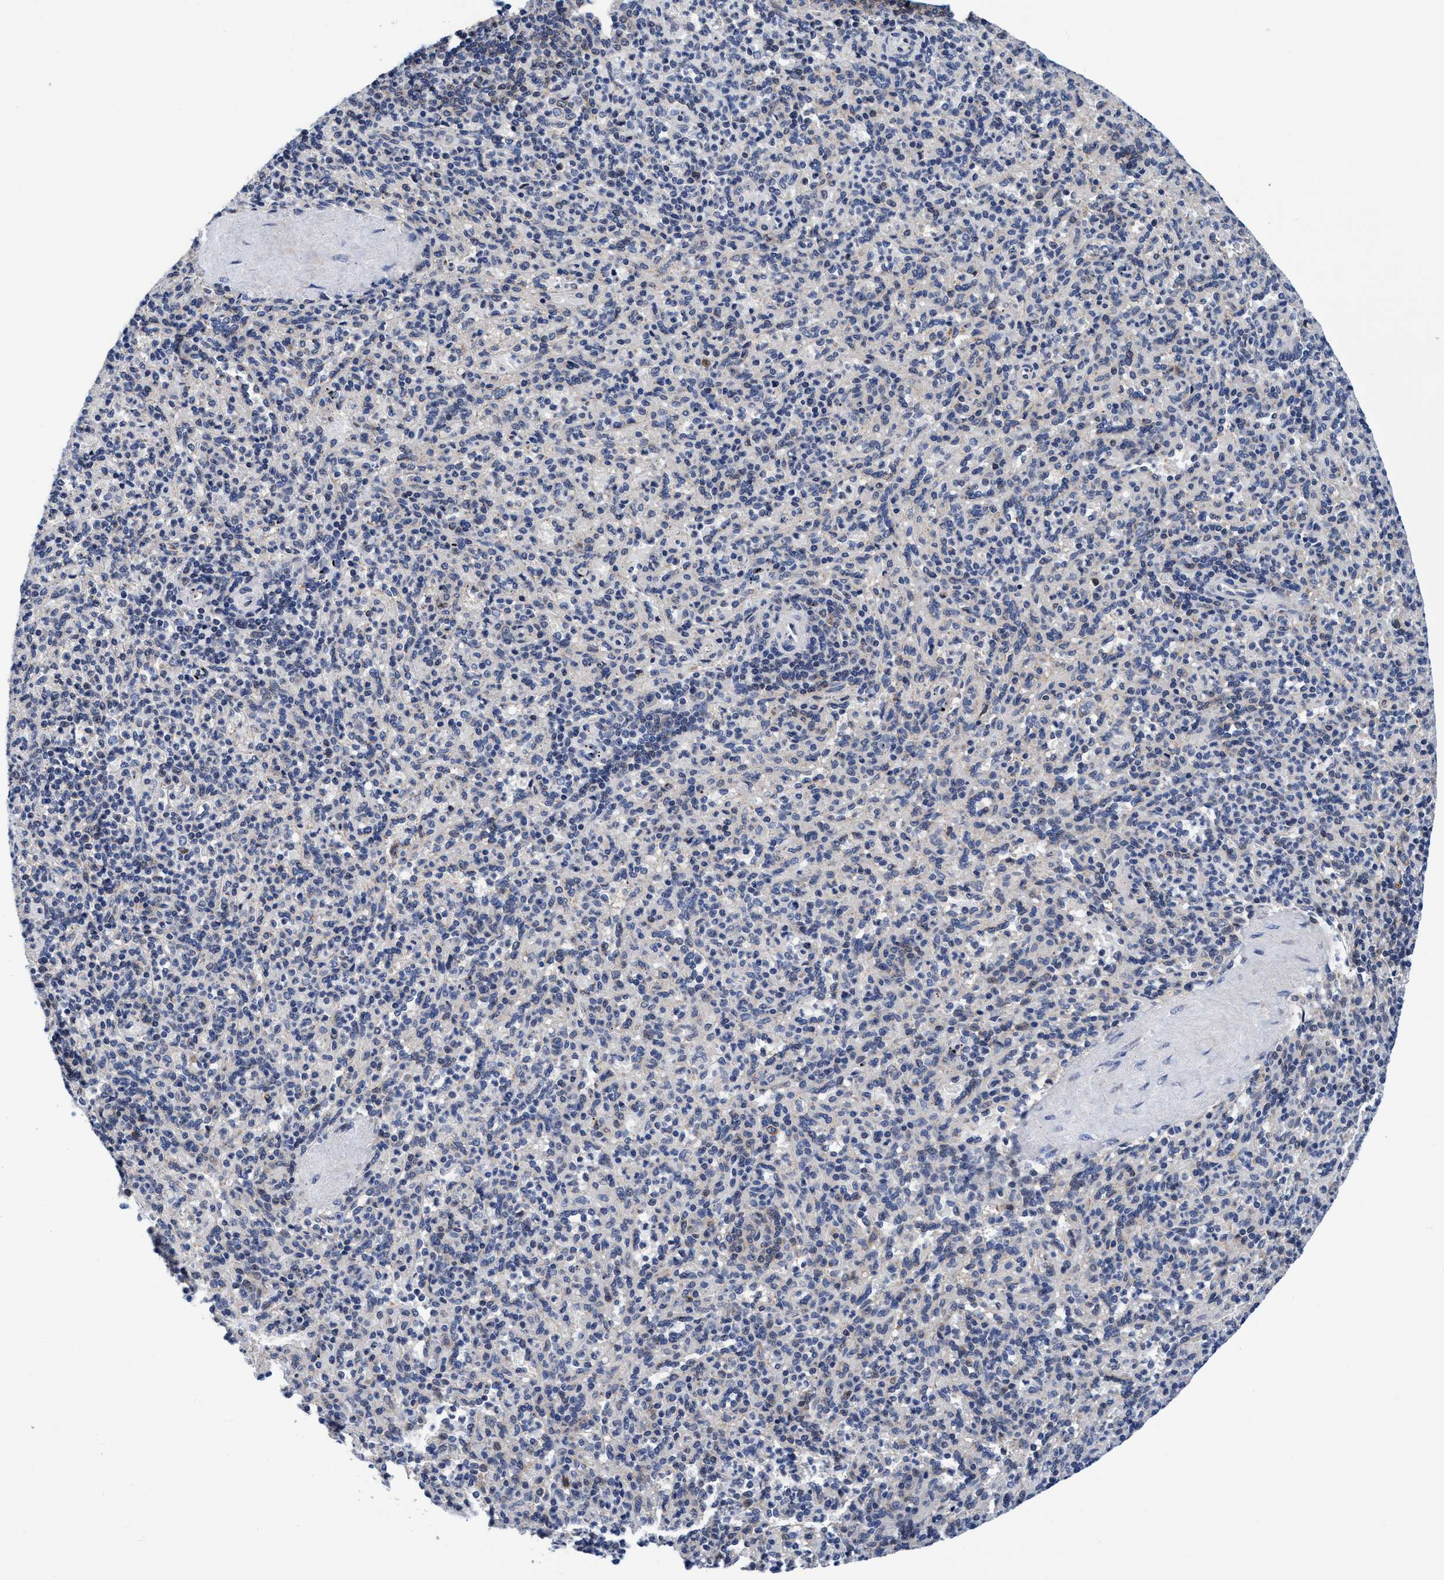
{"staining": {"intensity": "weak", "quantity": "<25%", "location": "cytoplasmic/membranous"}, "tissue": "spleen", "cell_type": "Cells in red pulp", "image_type": "normal", "snomed": [{"axis": "morphology", "description": "Normal tissue, NOS"}, {"axis": "topography", "description": "Spleen"}], "caption": "This is a photomicrograph of immunohistochemistry (IHC) staining of benign spleen, which shows no positivity in cells in red pulp. The staining is performed using DAB brown chromogen with nuclei counter-stained in using hematoxylin.", "gene": "AGAP2", "patient": {"sex": "male", "age": 36}}